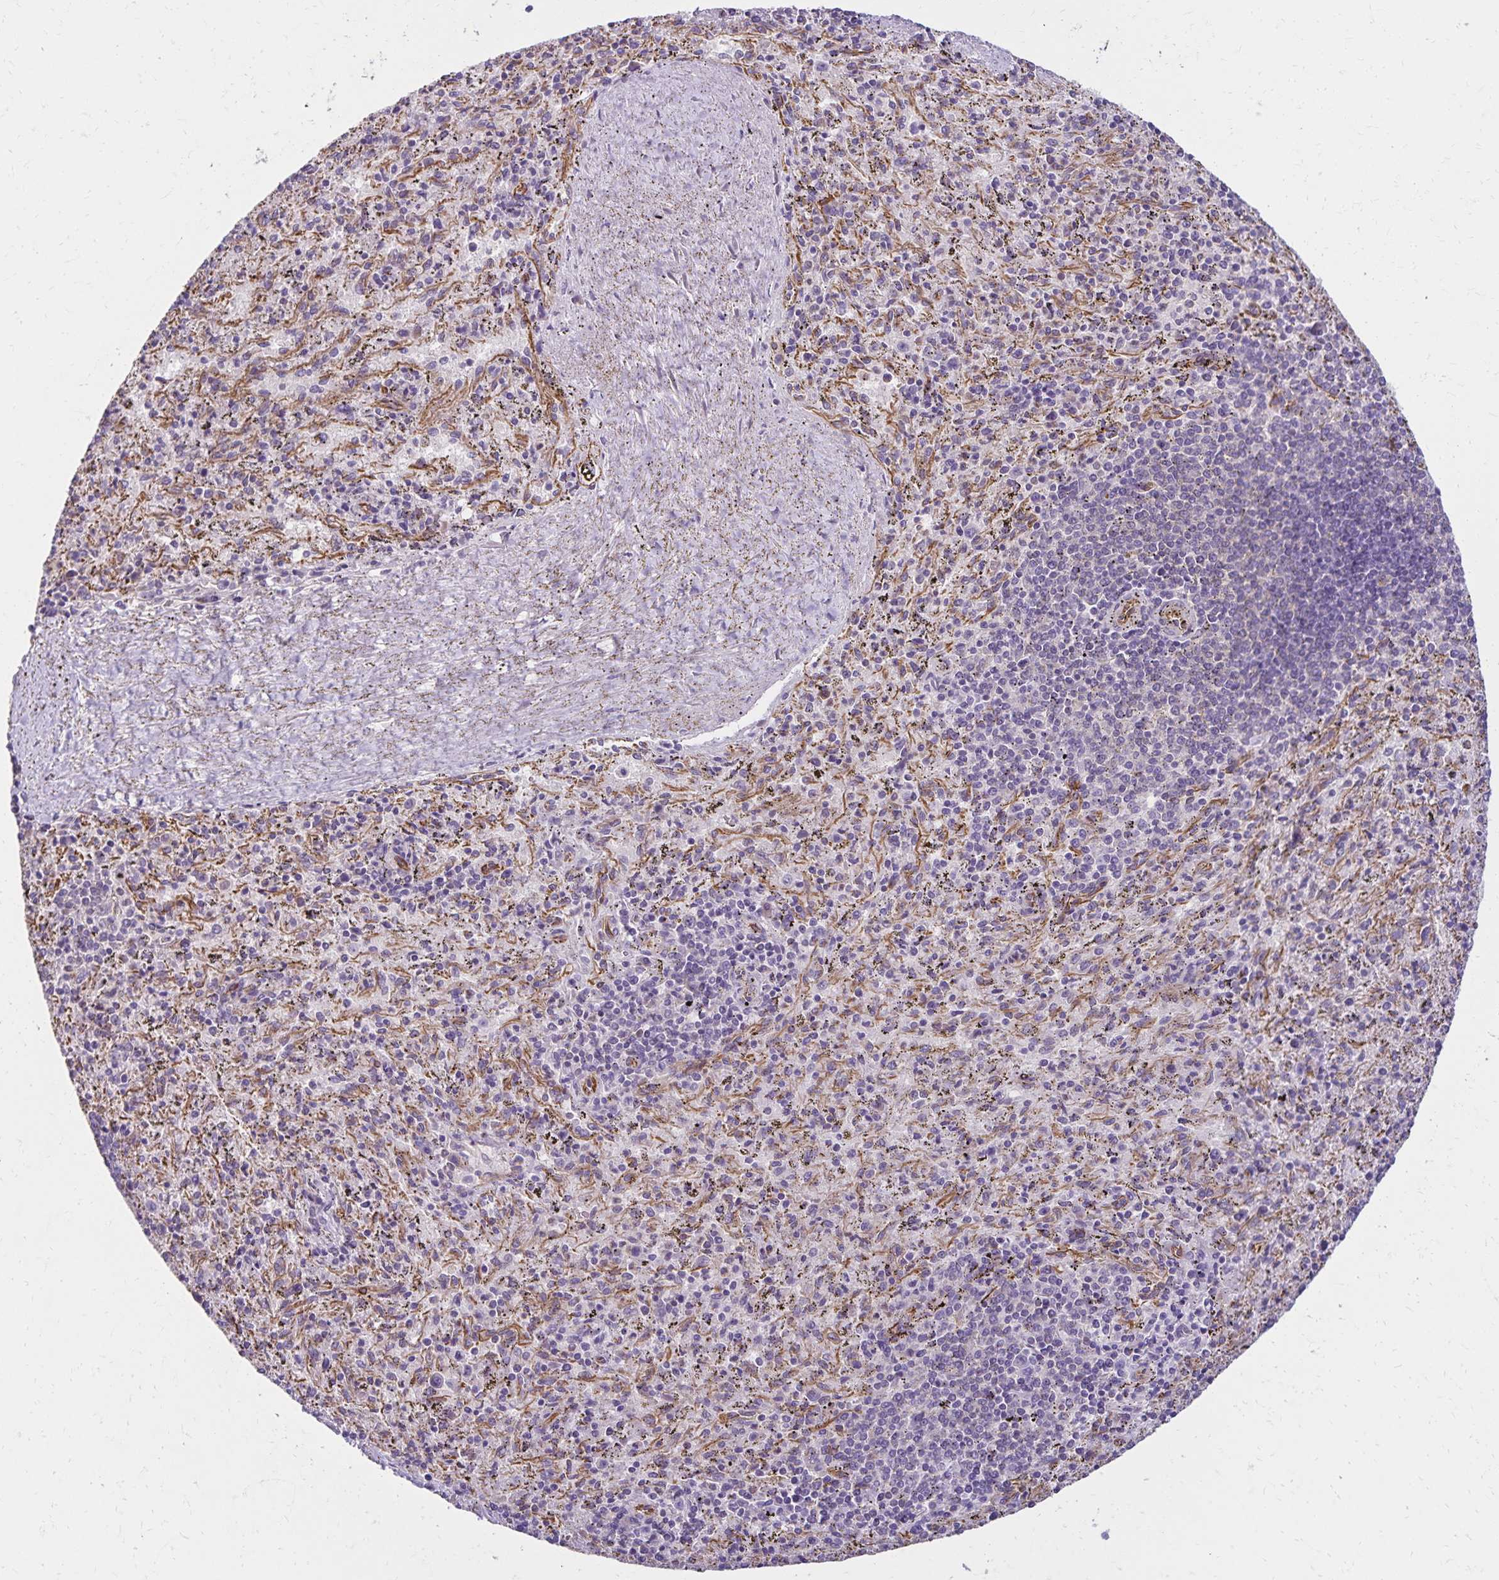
{"staining": {"intensity": "negative", "quantity": "none", "location": "none"}, "tissue": "spleen", "cell_type": "Cells in red pulp", "image_type": "normal", "snomed": [{"axis": "morphology", "description": "Normal tissue, NOS"}, {"axis": "topography", "description": "Spleen"}], "caption": "This is a photomicrograph of immunohistochemistry staining of benign spleen, which shows no expression in cells in red pulp. The staining was performed using DAB to visualize the protein expression in brown, while the nuclei were stained in blue with hematoxylin (Magnification: 20x).", "gene": "TRPV6", "patient": {"sex": "male", "age": 57}}